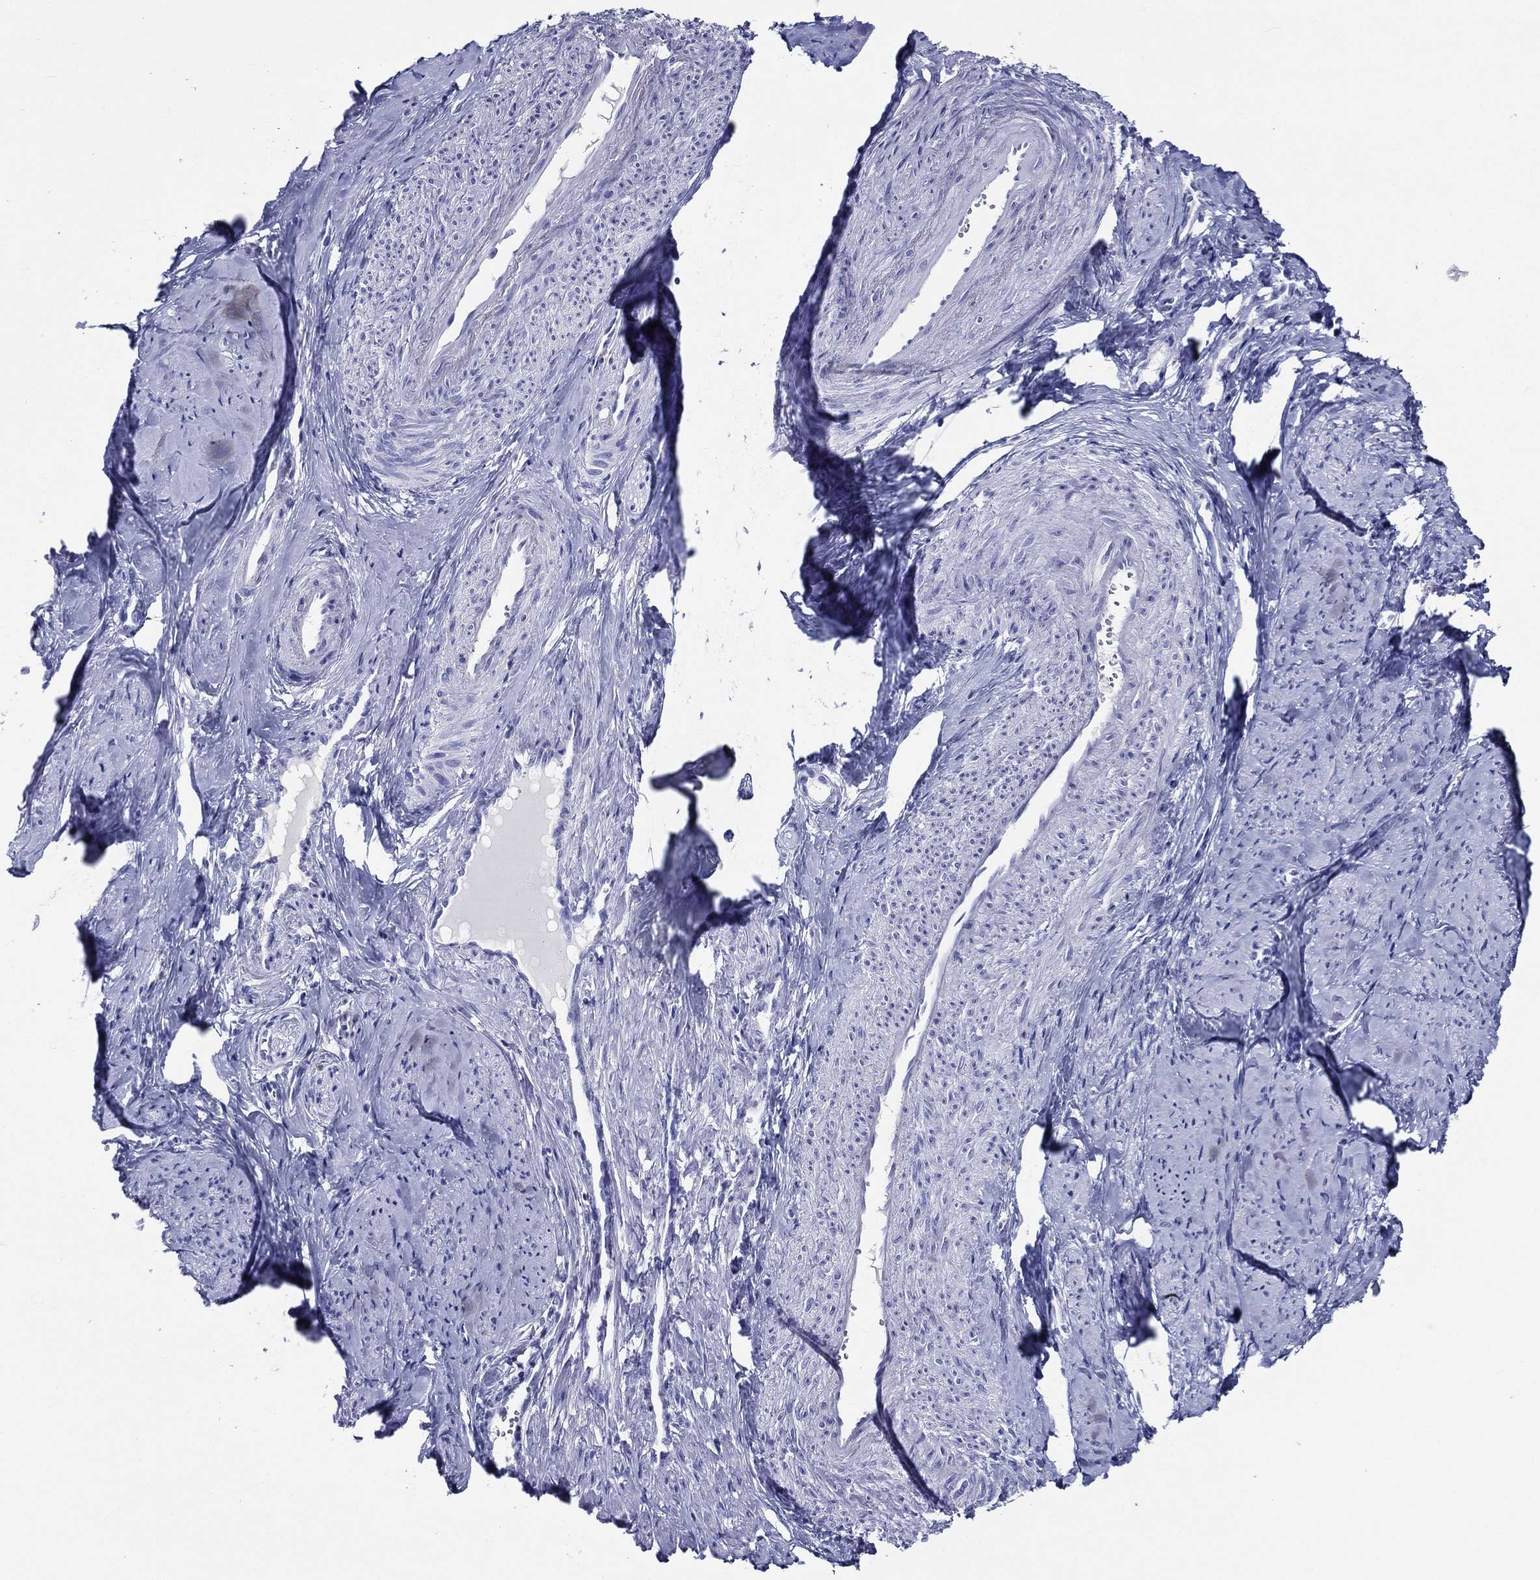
{"staining": {"intensity": "negative", "quantity": "none", "location": "none"}, "tissue": "smooth muscle", "cell_type": "Smooth muscle cells", "image_type": "normal", "snomed": [{"axis": "morphology", "description": "Normal tissue, NOS"}, {"axis": "topography", "description": "Smooth muscle"}], "caption": "Image shows no significant protein expression in smooth muscle cells of benign smooth muscle.", "gene": "ACE2", "patient": {"sex": "female", "age": 48}}